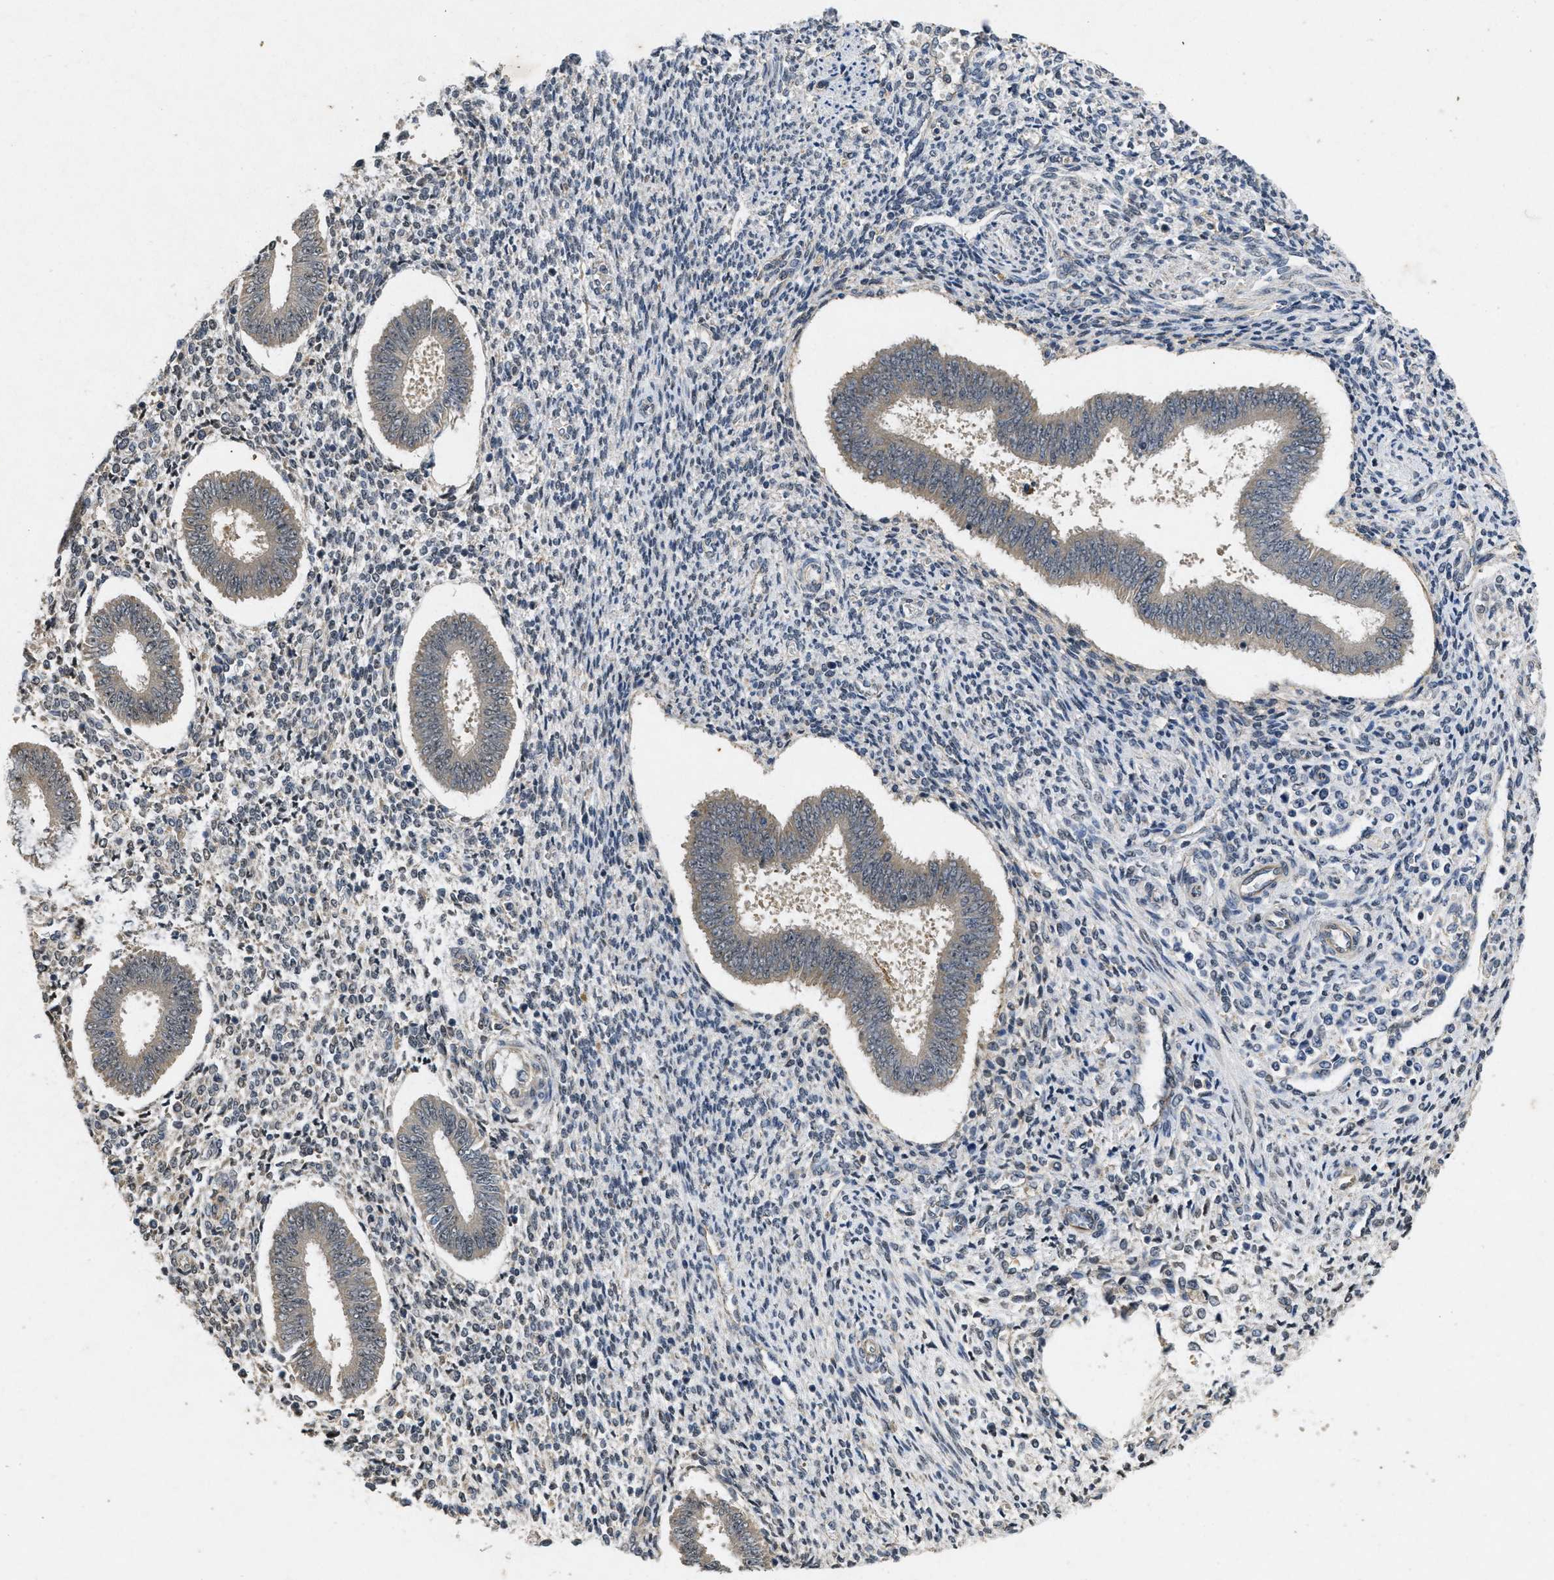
{"staining": {"intensity": "negative", "quantity": "none", "location": "none"}, "tissue": "endometrium", "cell_type": "Cells in endometrial stroma", "image_type": "normal", "snomed": [{"axis": "morphology", "description": "Normal tissue, NOS"}, {"axis": "topography", "description": "Endometrium"}], "caption": "Histopathology image shows no significant protein staining in cells in endometrial stroma of benign endometrium.", "gene": "PAPOLG", "patient": {"sex": "female", "age": 35}}